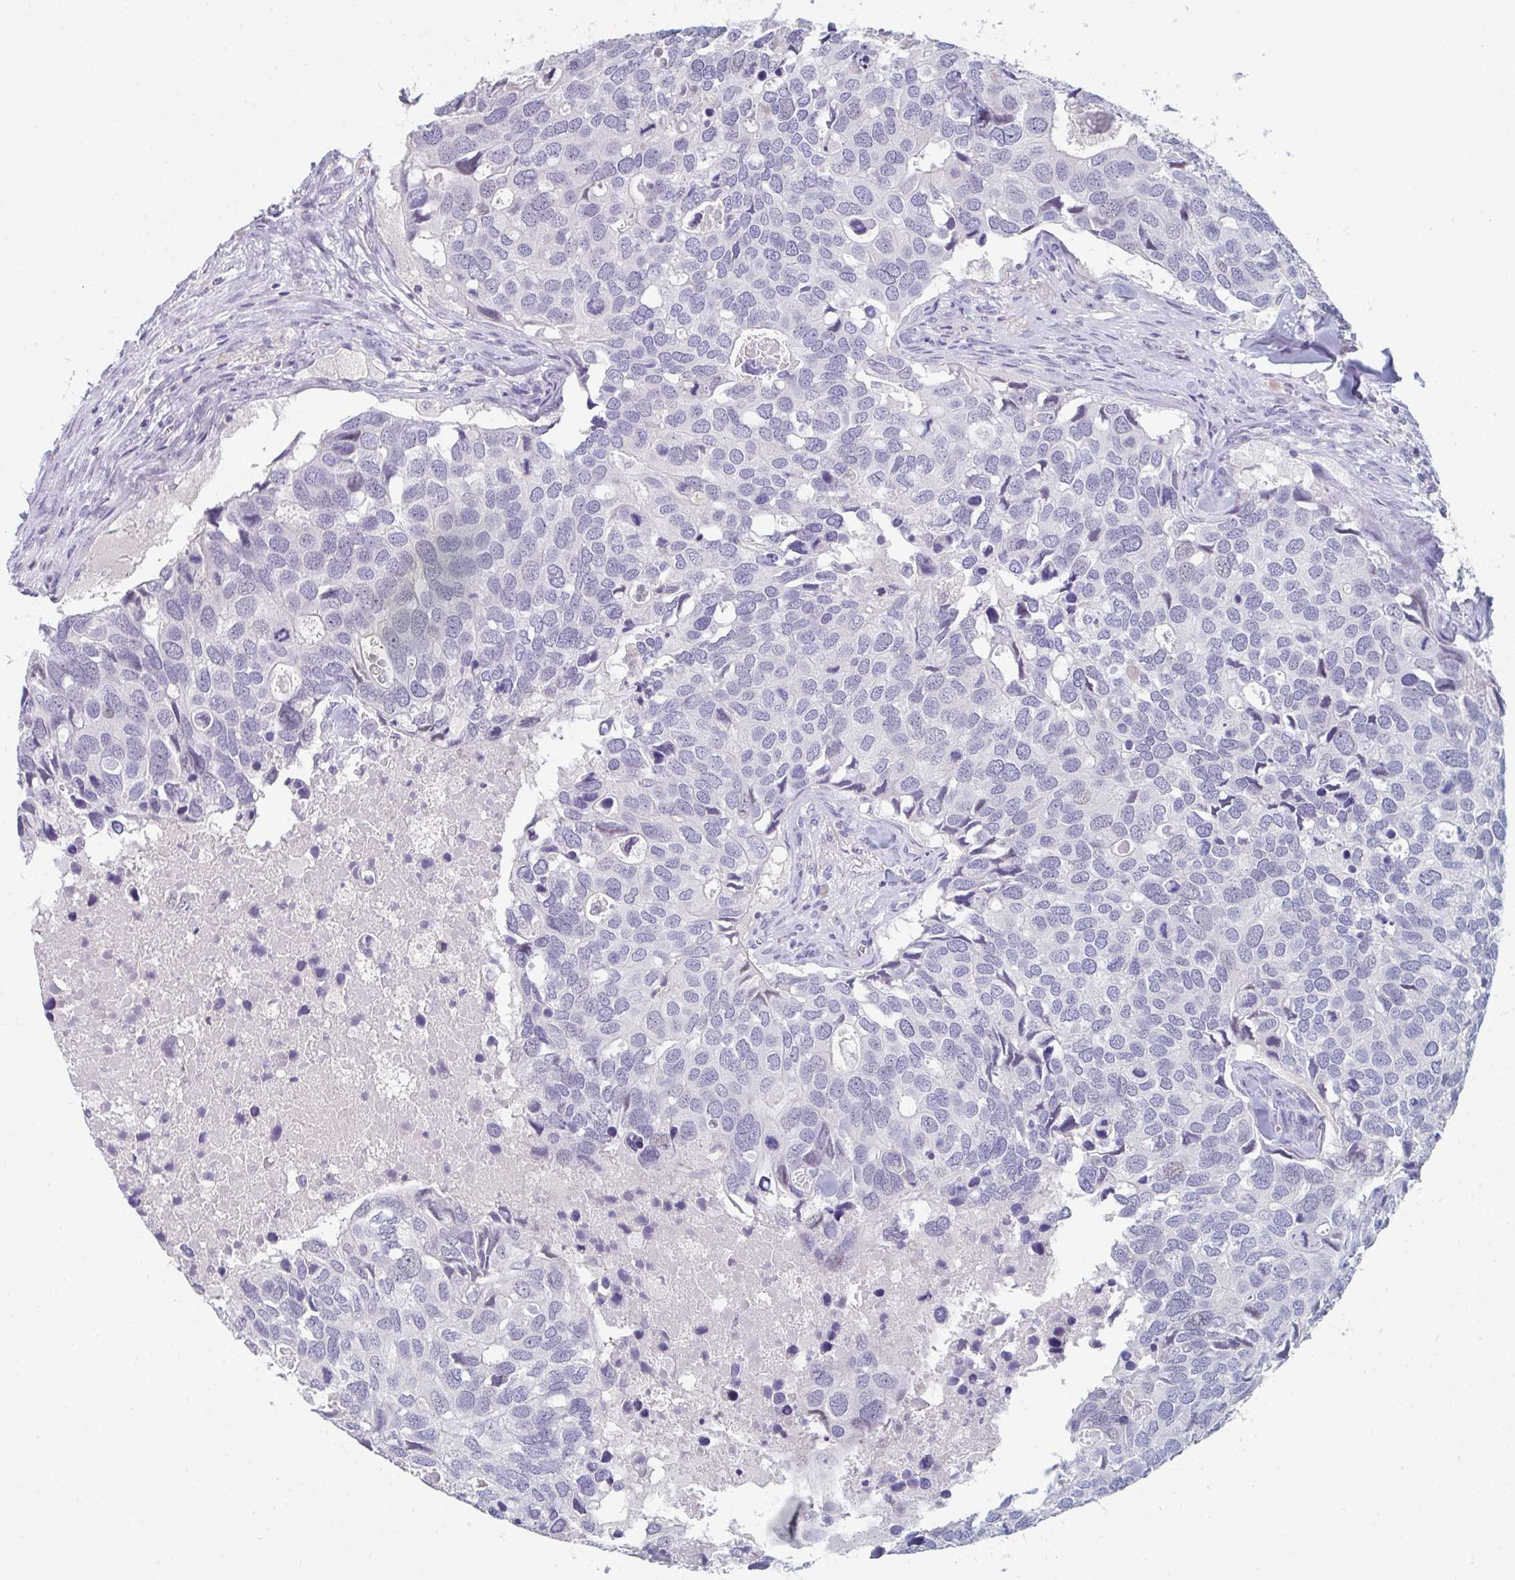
{"staining": {"intensity": "negative", "quantity": "none", "location": "none"}, "tissue": "breast cancer", "cell_type": "Tumor cells", "image_type": "cancer", "snomed": [{"axis": "morphology", "description": "Duct carcinoma"}, {"axis": "topography", "description": "Breast"}], "caption": "This is an immunohistochemistry (IHC) photomicrograph of human breast cancer (intraductal carcinoma). There is no expression in tumor cells.", "gene": "RUBCN", "patient": {"sex": "female", "age": 83}}